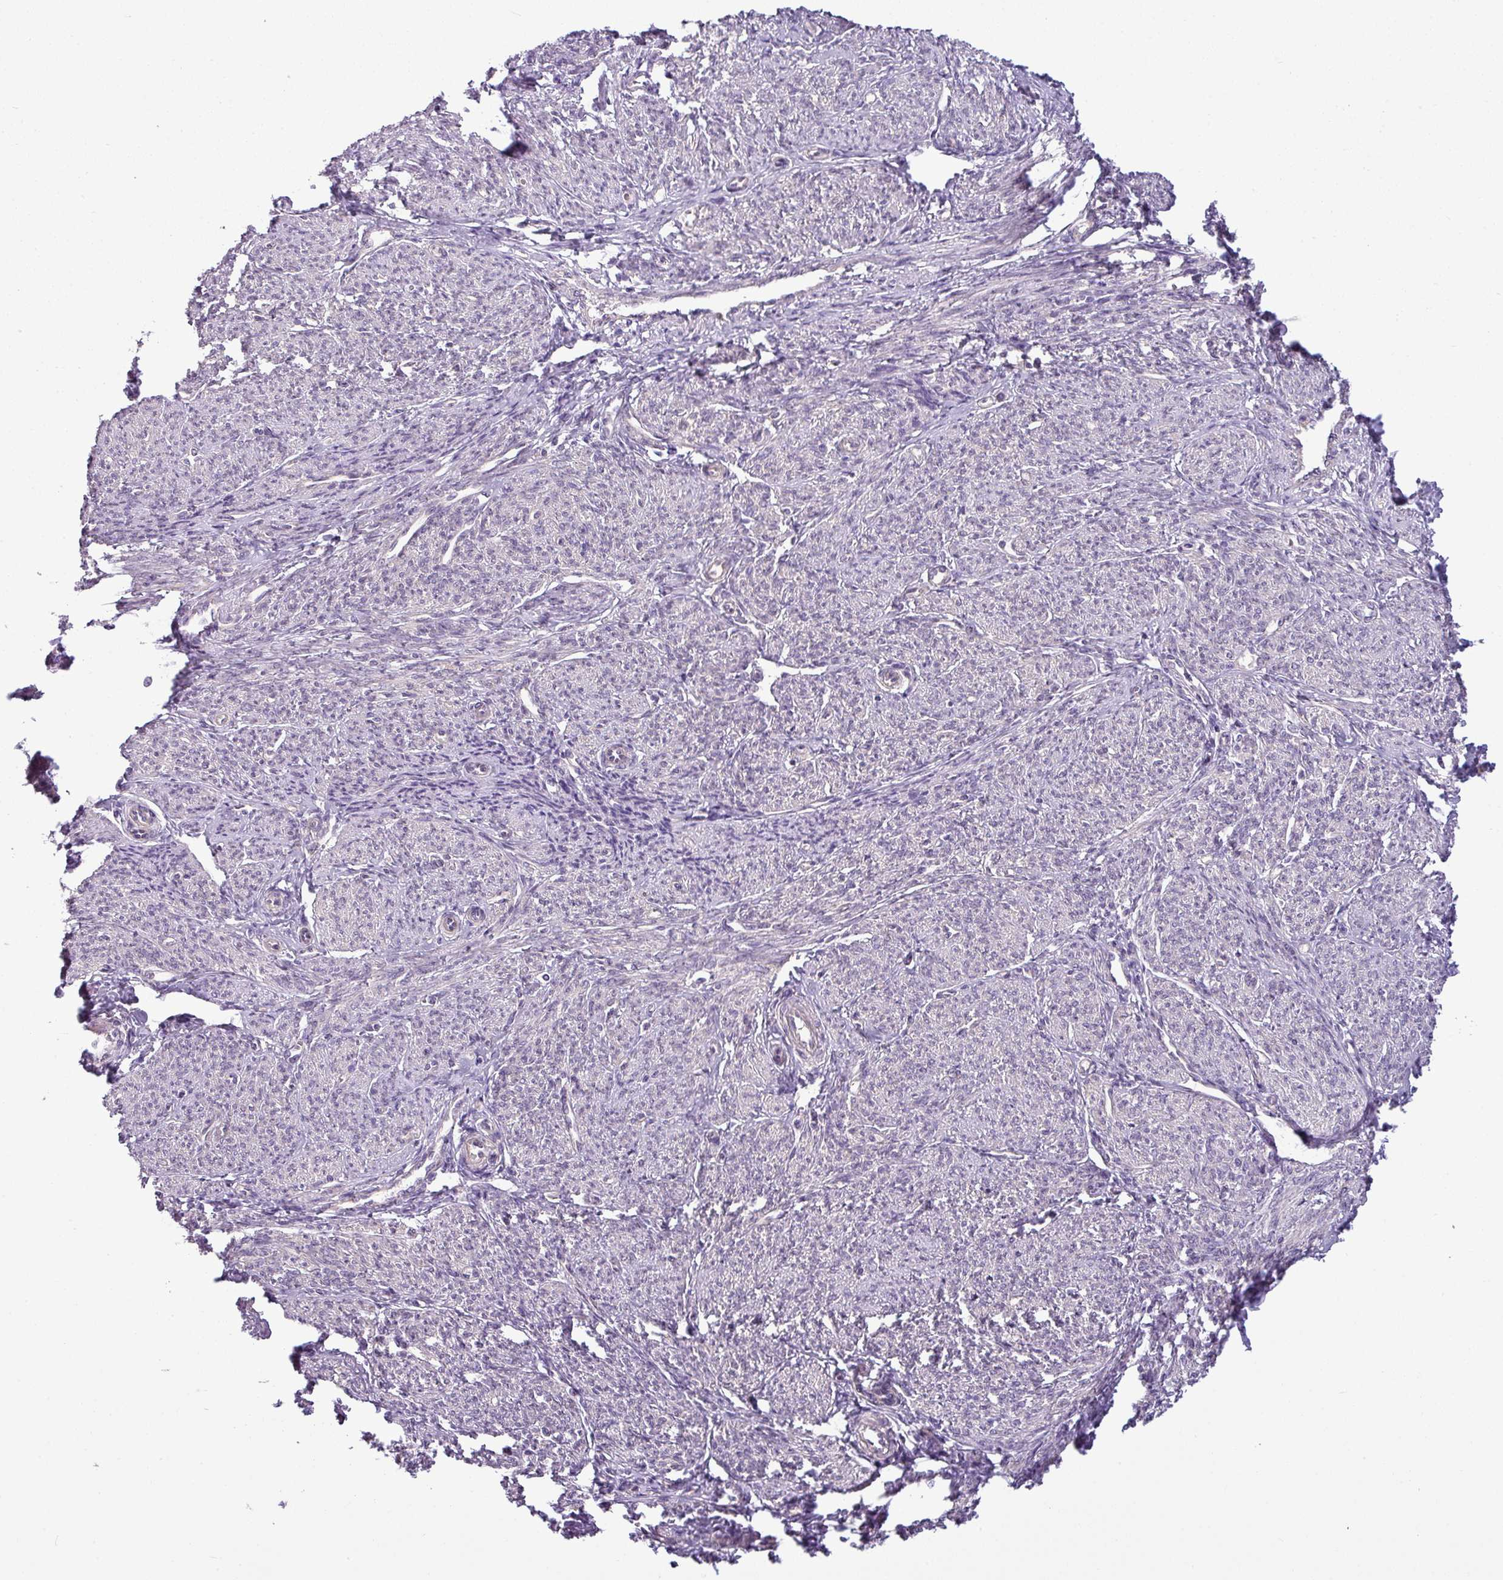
{"staining": {"intensity": "negative", "quantity": "none", "location": "none"}, "tissue": "smooth muscle", "cell_type": "Smooth muscle cells", "image_type": "normal", "snomed": [{"axis": "morphology", "description": "Normal tissue, NOS"}, {"axis": "topography", "description": "Smooth muscle"}], "caption": "A high-resolution histopathology image shows immunohistochemistry staining of unremarkable smooth muscle, which reveals no significant expression in smooth muscle cells. (Stains: DAB IHC with hematoxylin counter stain, Microscopy: brightfield microscopy at high magnification).", "gene": "TOR1AIP2", "patient": {"sex": "female", "age": 65}}